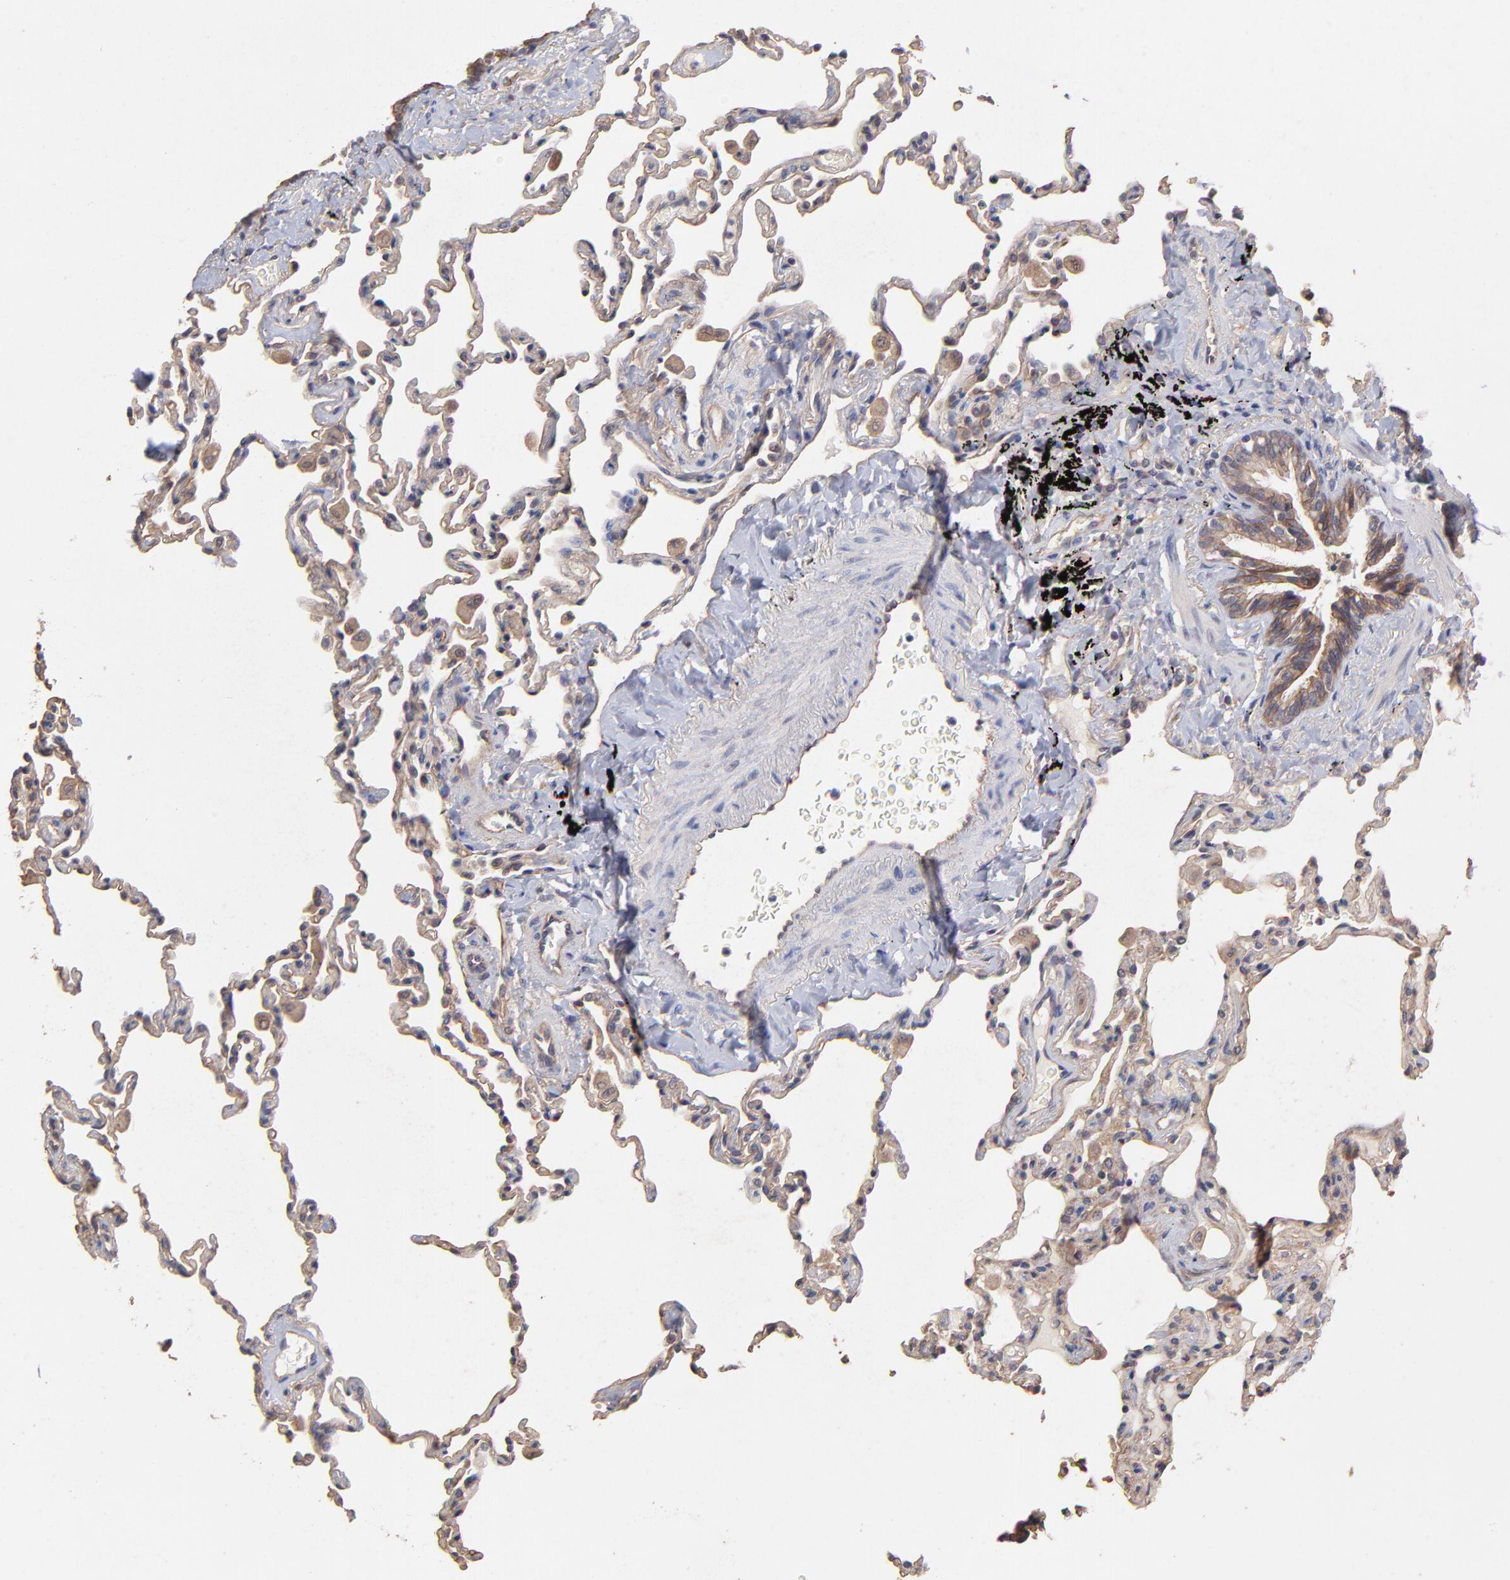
{"staining": {"intensity": "moderate", "quantity": ">75%", "location": "cytoplasmic/membranous"}, "tissue": "lung", "cell_type": "Alveolar cells", "image_type": "normal", "snomed": [{"axis": "morphology", "description": "Normal tissue, NOS"}, {"axis": "topography", "description": "Lung"}], "caption": "The photomicrograph displays a brown stain indicating the presence of a protein in the cytoplasmic/membranous of alveolar cells in lung.", "gene": "STAP2", "patient": {"sex": "male", "age": 59}}